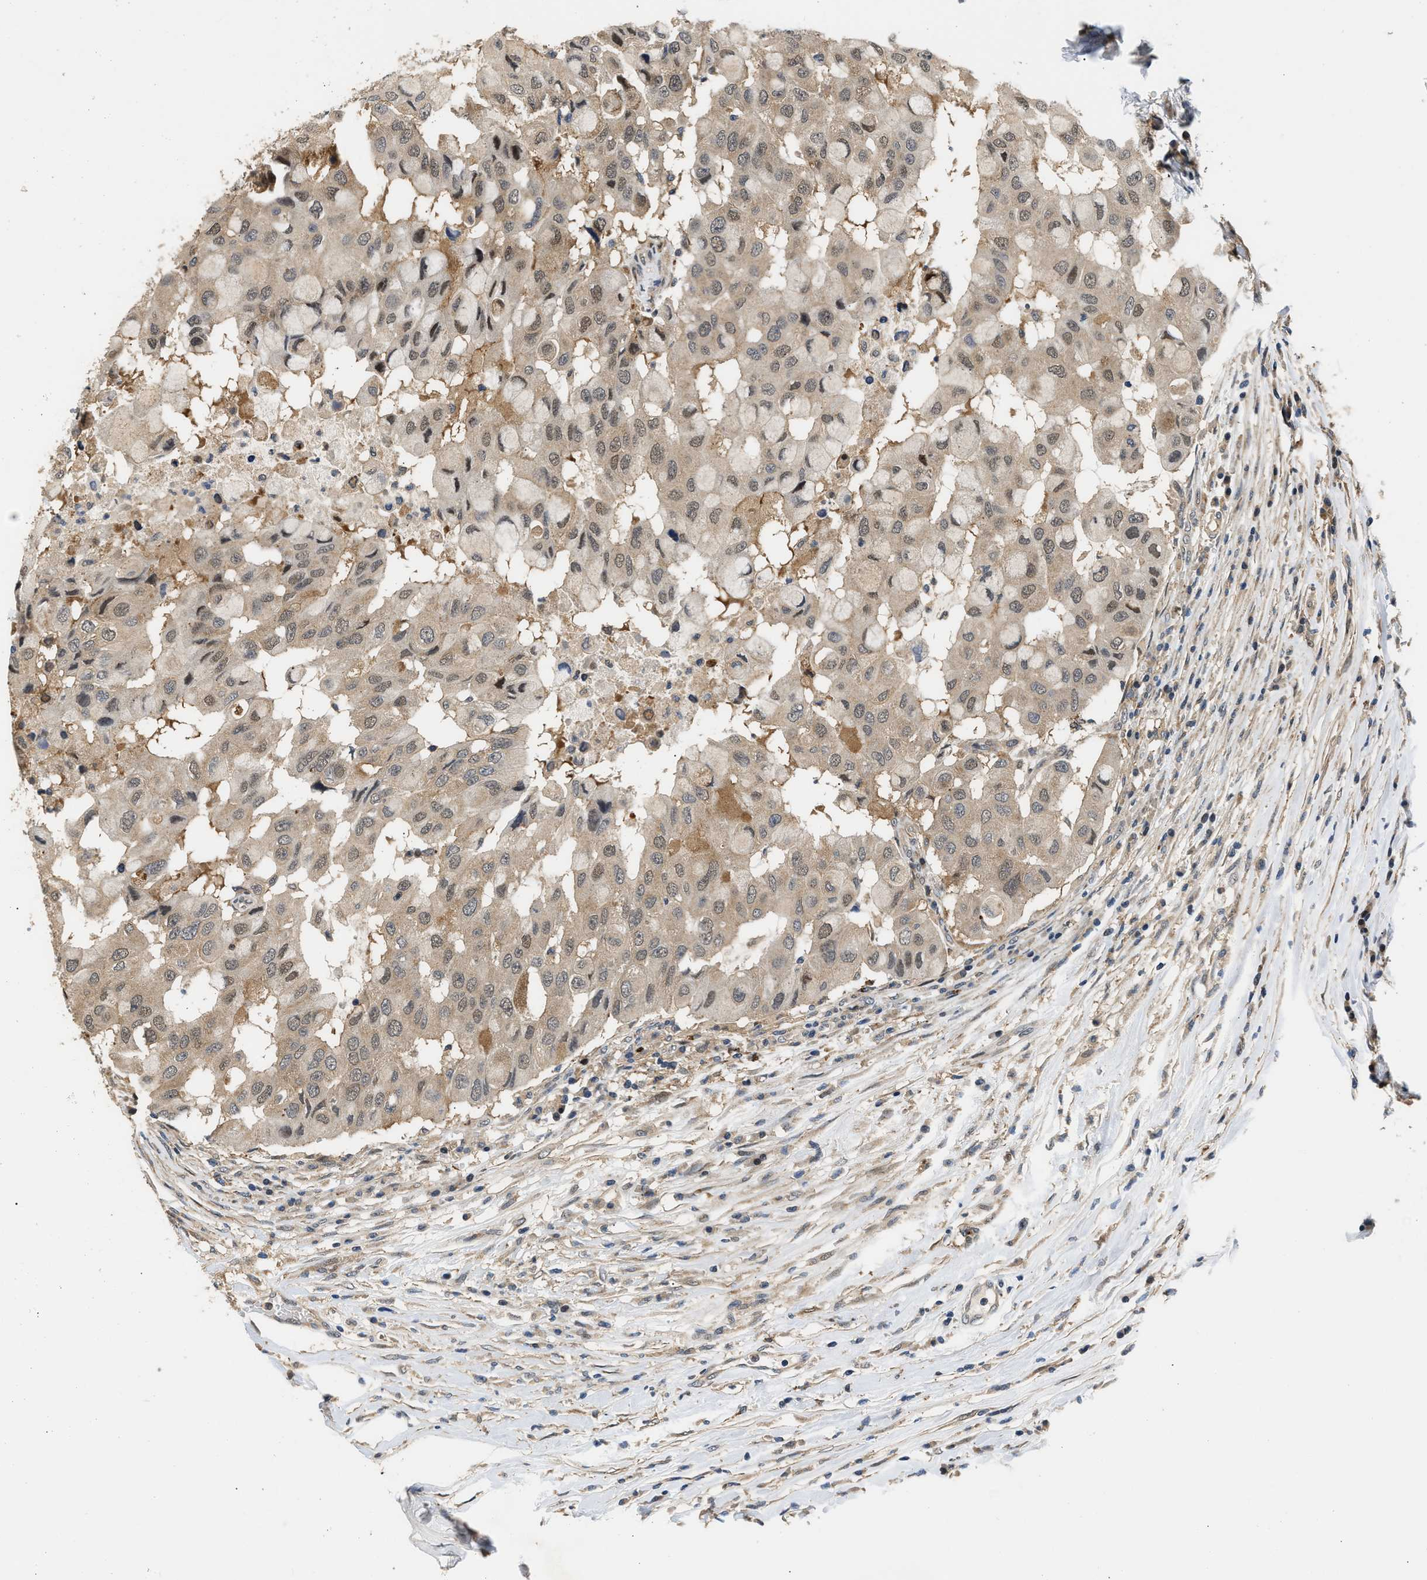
{"staining": {"intensity": "weak", "quantity": ">75%", "location": "cytoplasmic/membranous,nuclear"}, "tissue": "breast cancer", "cell_type": "Tumor cells", "image_type": "cancer", "snomed": [{"axis": "morphology", "description": "Duct carcinoma"}, {"axis": "topography", "description": "Breast"}], "caption": "Infiltrating ductal carcinoma (breast) stained with DAB immunohistochemistry (IHC) displays low levels of weak cytoplasmic/membranous and nuclear positivity in approximately >75% of tumor cells.", "gene": "LARP6", "patient": {"sex": "female", "age": 27}}